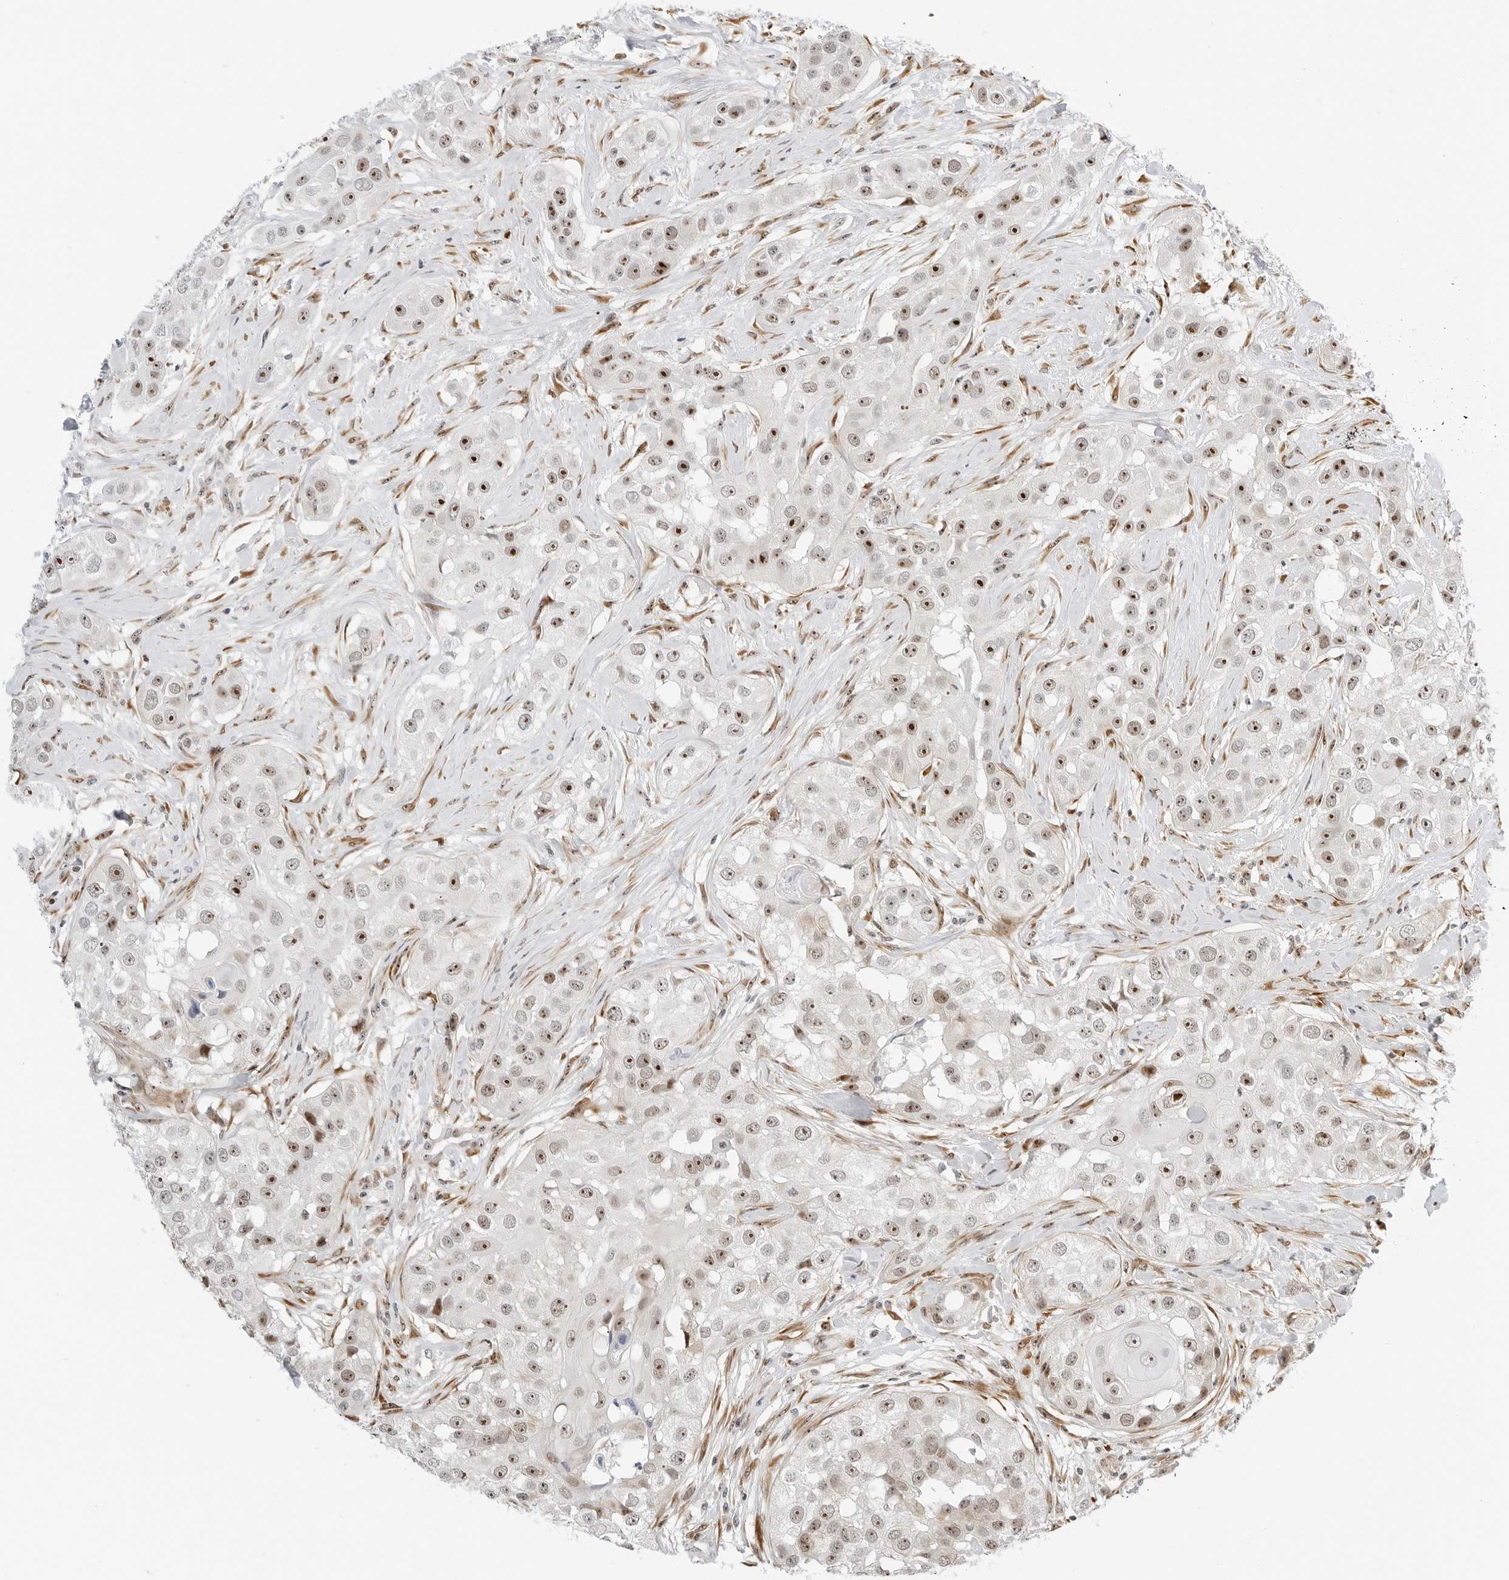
{"staining": {"intensity": "strong", "quantity": "25%-75%", "location": "nuclear"}, "tissue": "head and neck cancer", "cell_type": "Tumor cells", "image_type": "cancer", "snomed": [{"axis": "morphology", "description": "Normal tissue, NOS"}, {"axis": "morphology", "description": "Squamous cell carcinoma, NOS"}, {"axis": "topography", "description": "Skeletal muscle"}, {"axis": "topography", "description": "Head-Neck"}], "caption": "Immunohistochemical staining of human head and neck cancer (squamous cell carcinoma) reveals strong nuclear protein staining in approximately 25%-75% of tumor cells.", "gene": "RIMKLA", "patient": {"sex": "male", "age": 51}}